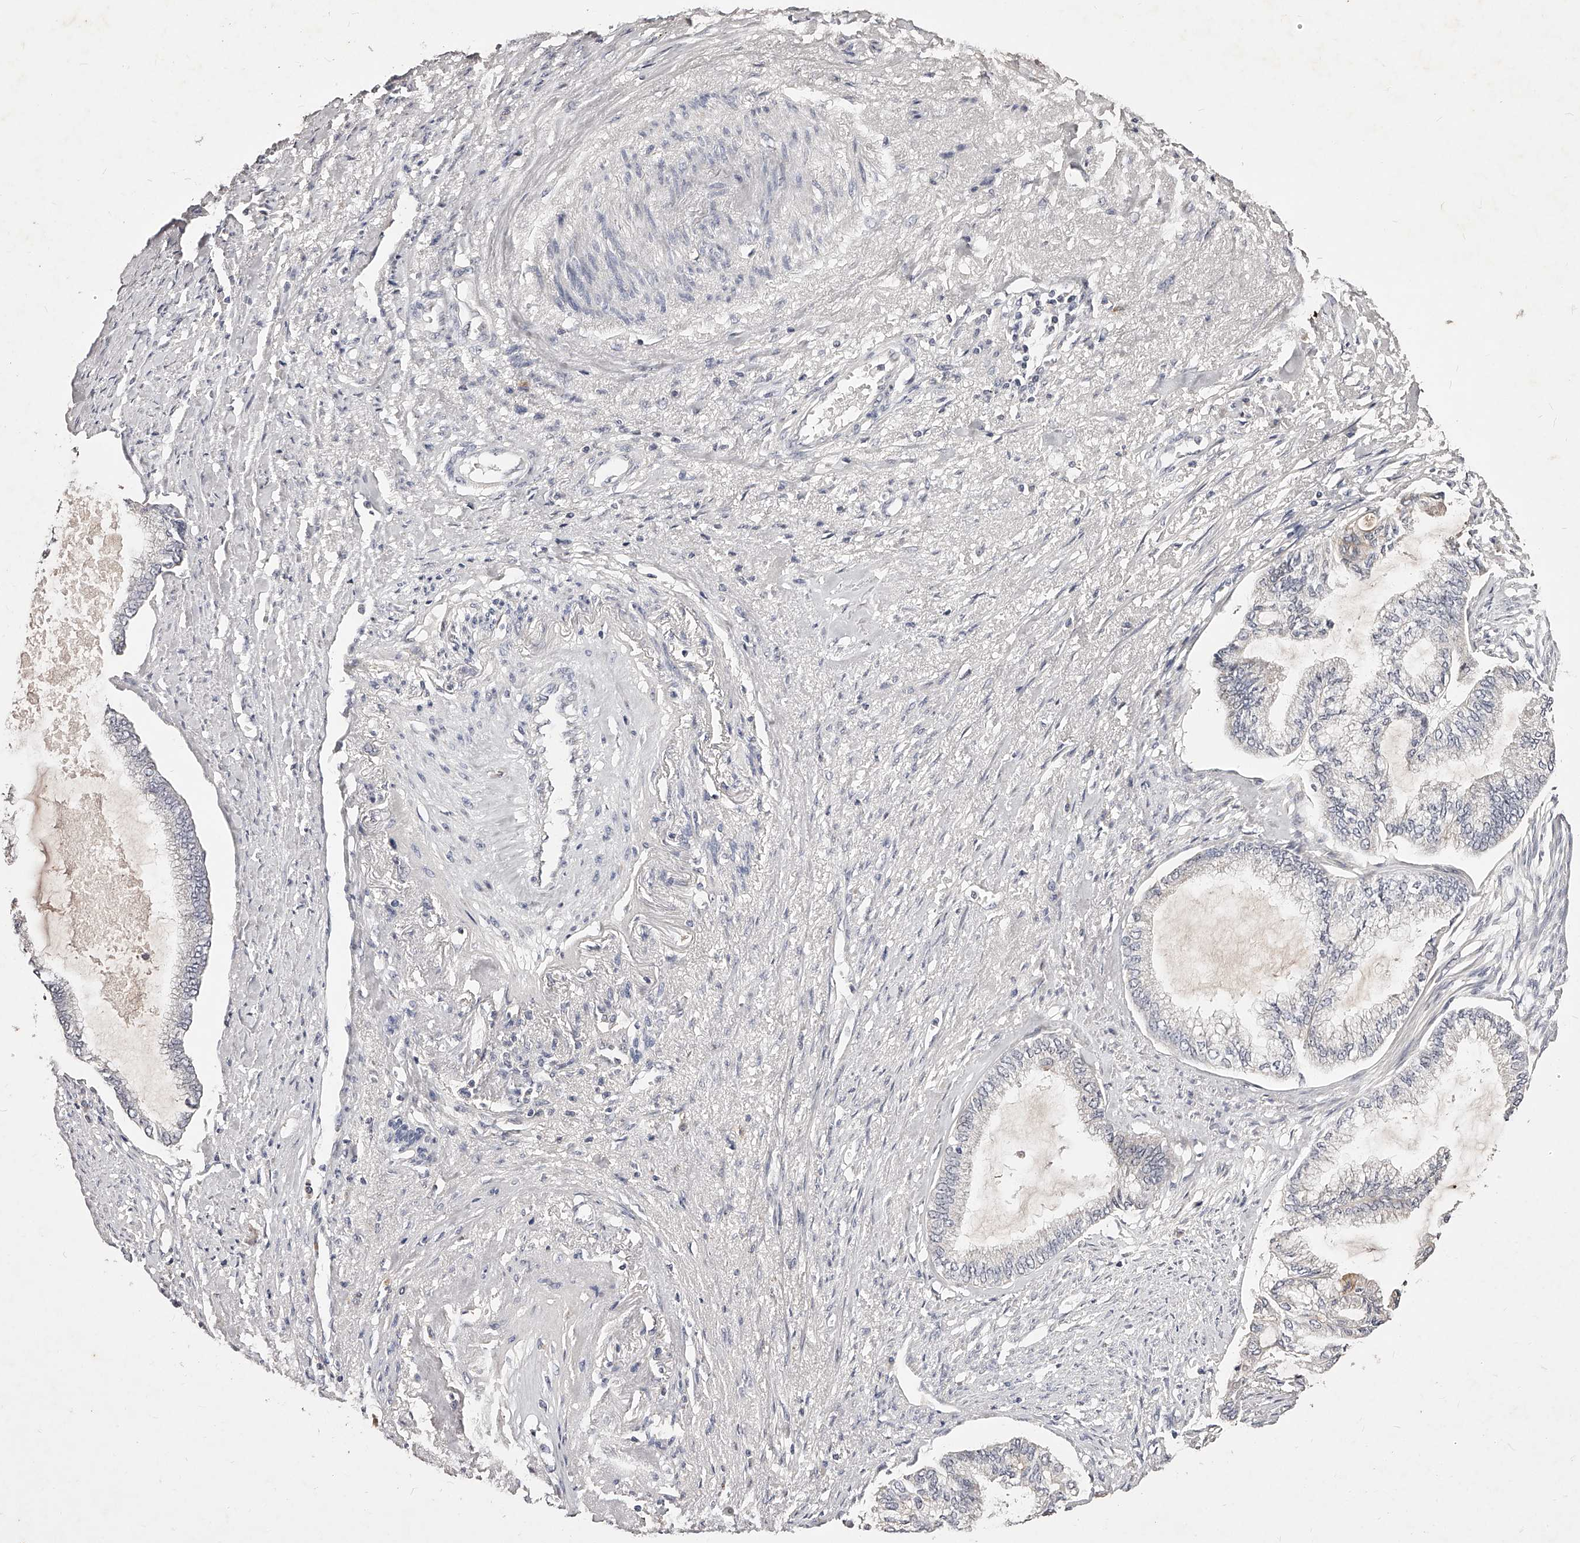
{"staining": {"intensity": "negative", "quantity": "none", "location": "none"}, "tissue": "endometrial cancer", "cell_type": "Tumor cells", "image_type": "cancer", "snomed": [{"axis": "morphology", "description": "Adenocarcinoma, NOS"}, {"axis": "topography", "description": "Endometrium"}], "caption": "This histopathology image is of endometrial adenocarcinoma stained with immunohistochemistry to label a protein in brown with the nuclei are counter-stained blue. There is no expression in tumor cells. (DAB (3,3'-diaminobenzidine) immunohistochemistry with hematoxylin counter stain).", "gene": "PHACTR1", "patient": {"sex": "female", "age": 86}}